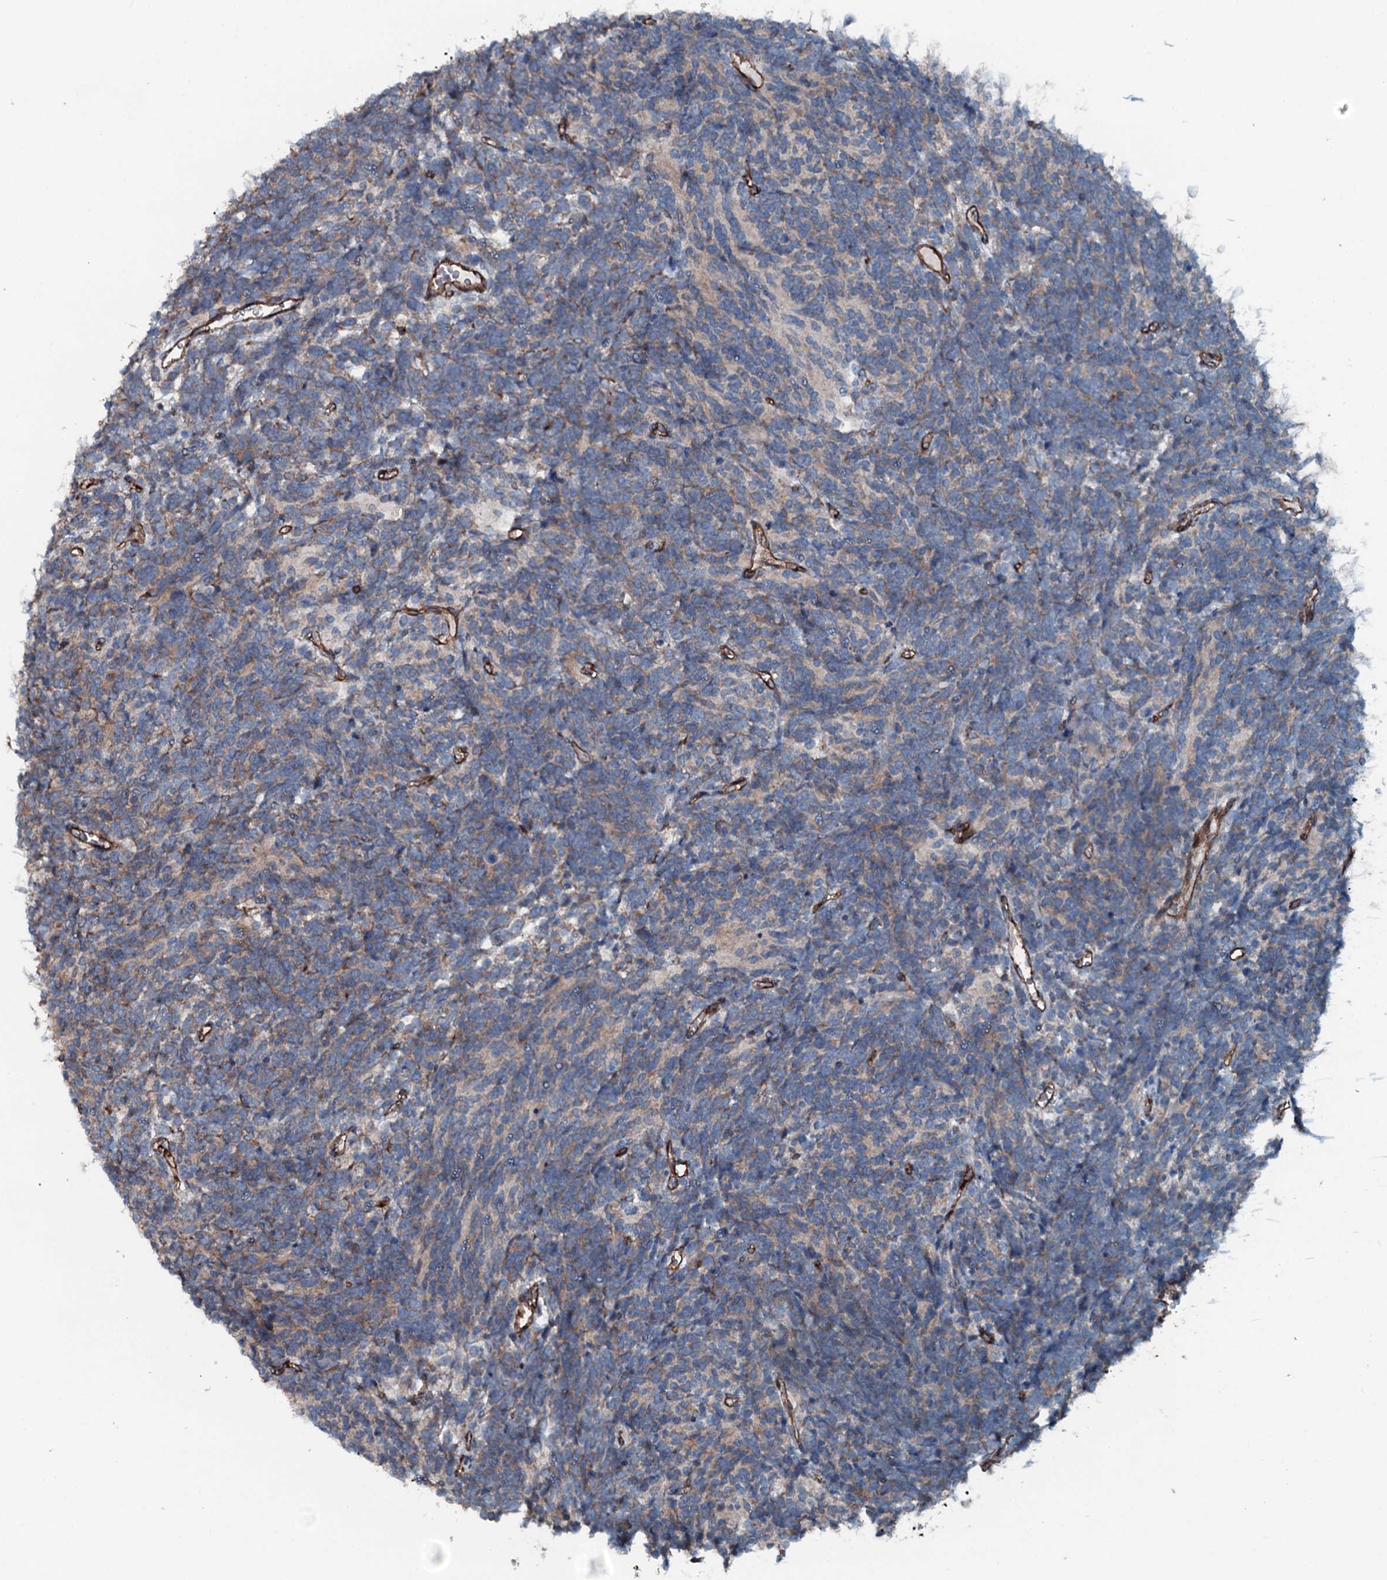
{"staining": {"intensity": "weak", "quantity": "<25%", "location": "cytoplasmic/membranous"}, "tissue": "glioma", "cell_type": "Tumor cells", "image_type": "cancer", "snomed": [{"axis": "morphology", "description": "Glioma, malignant, Low grade"}, {"axis": "topography", "description": "Brain"}], "caption": "Tumor cells show no significant positivity in glioma. (DAB immunohistochemistry, high magnification).", "gene": "SLC25A38", "patient": {"sex": "female", "age": 1}}